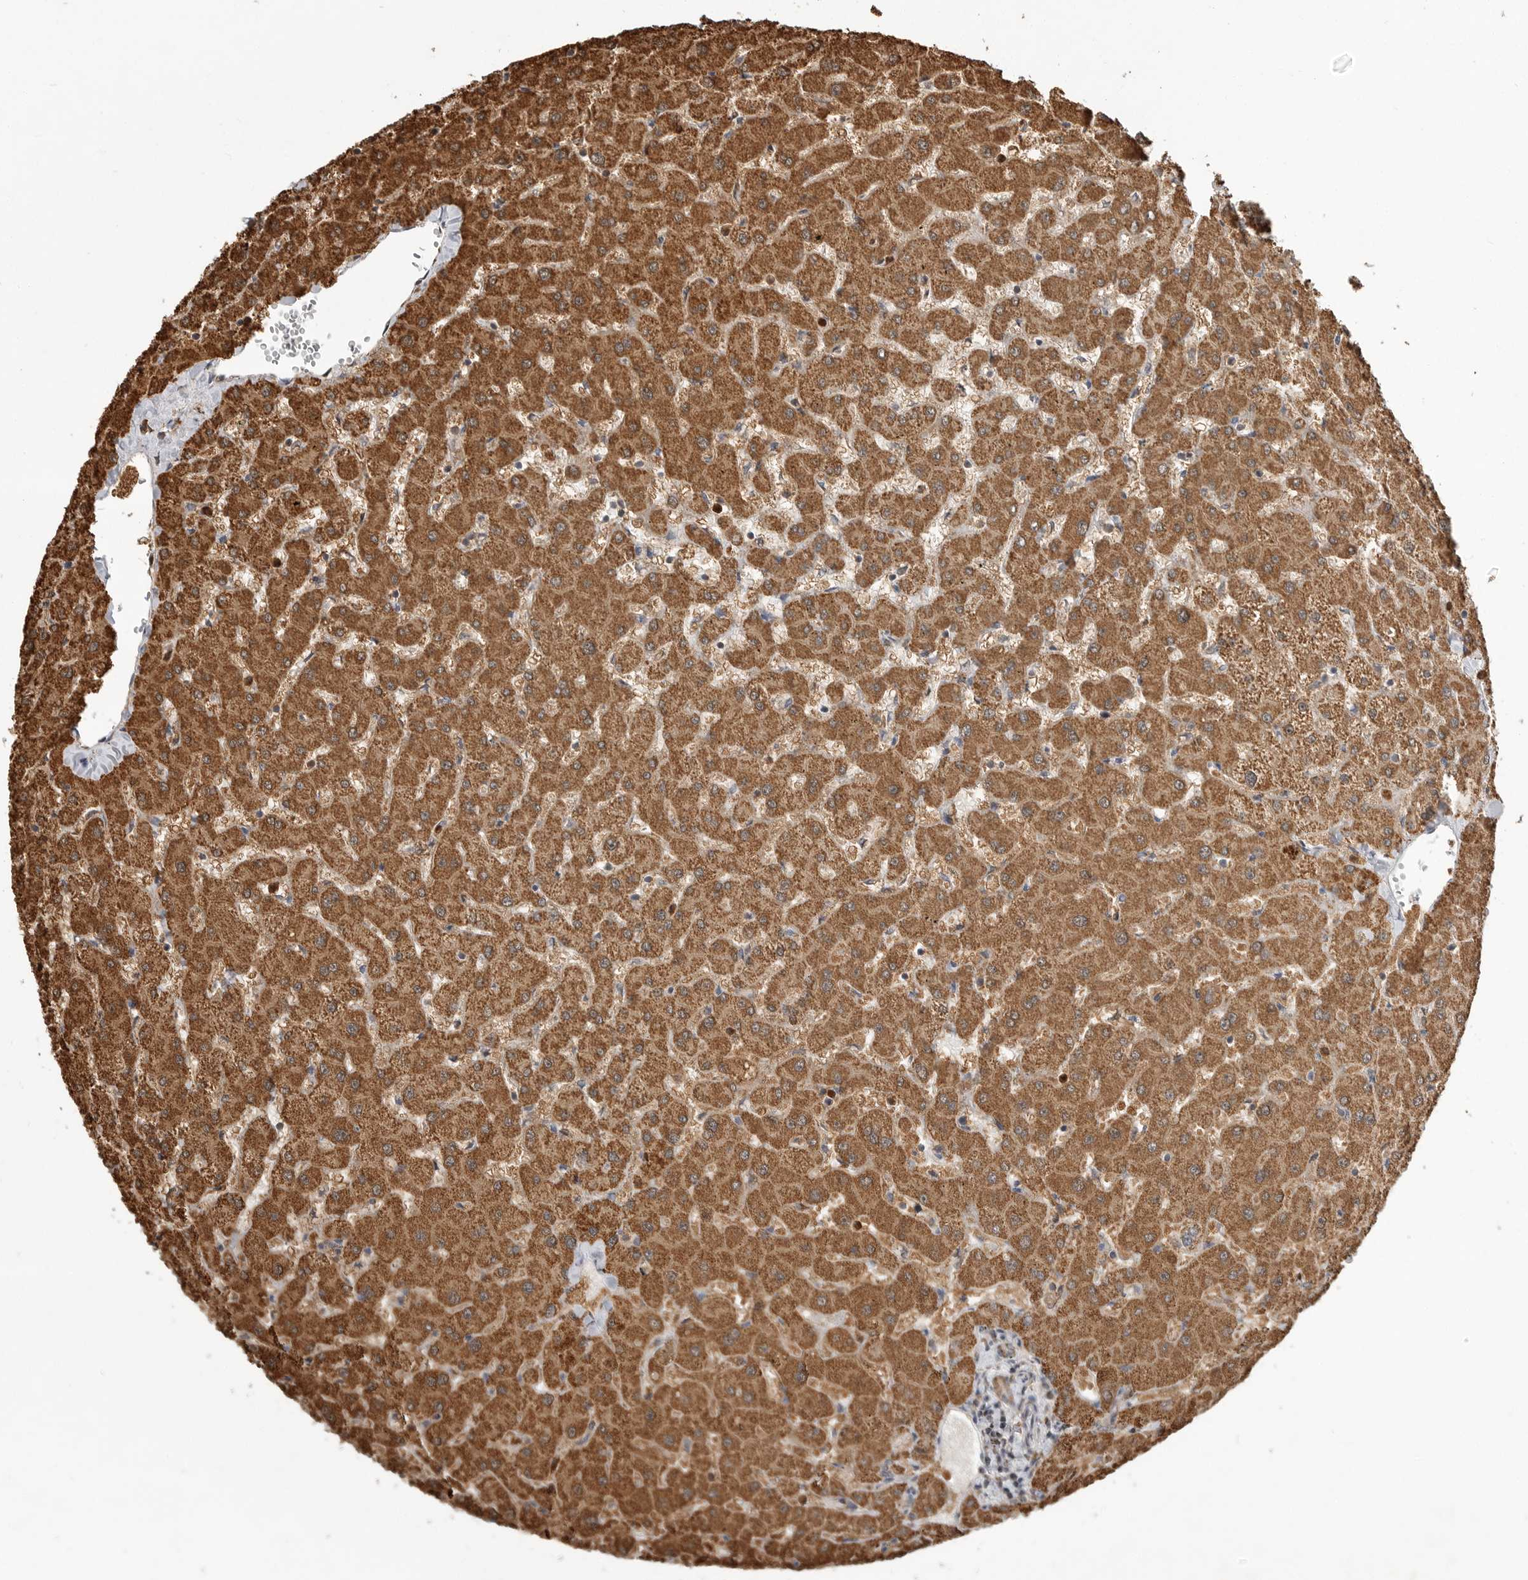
{"staining": {"intensity": "moderate", "quantity": "<25%", "location": "cytoplasmic/membranous"}, "tissue": "liver", "cell_type": "Cholangiocytes", "image_type": "normal", "snomed": [{"axis": "morphology", "description": "Normal tissue, NOS"}, {"axis": "topography", "description": "Liver"}], "caption": "Protein expression analysis of unremarkable liver shows moderate cytoplasmic/membranous expression in about <25% of cholangiocytes. The protein is stained brown, and the nuclei are stained in blue (DAB IHC with brightfield microscopy, high magnification).", "gene": "GCNT2", "patient": {"sex": "female", "age": 63}}